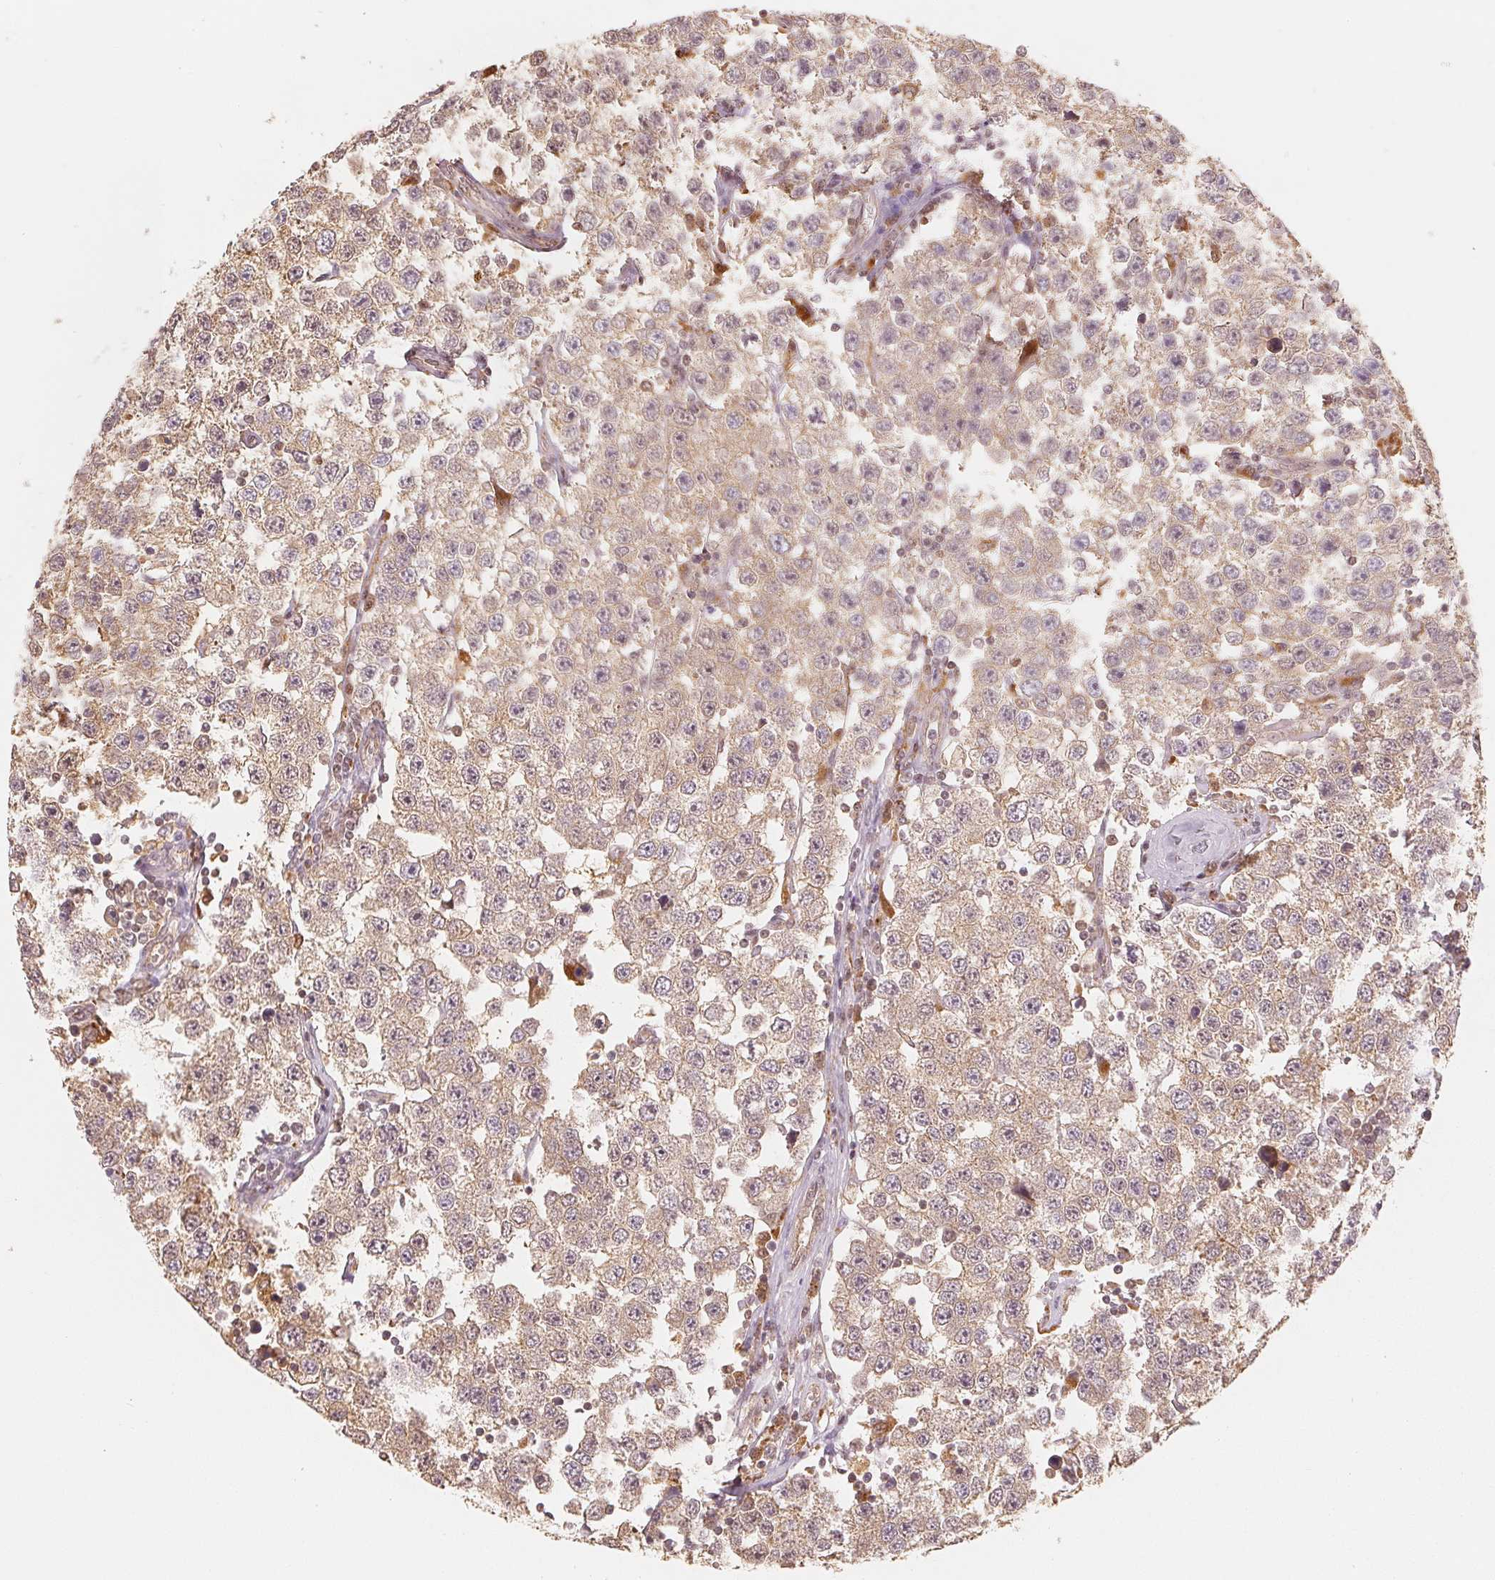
{"staining": {"intensity": "weak", "quantity": "25%-75%", "location": "cytoplasmic/membranous"}, "tissue": "testis cancer", "cell_type": "Tumor cells", "image_type": "cancer", "snomed": [{"axis": "morphology", "description": "Seminoma, NOS"}, {"axis": "topography", "description": "Testis"}], "caption": "Protein staining of testis seminoma tissue shows weak cytoplasmic/membranous positivity in approximately 25%-75% of tumor cells.", "gene": "GUSB", "patient": {"sex": "male", "age": 34}}